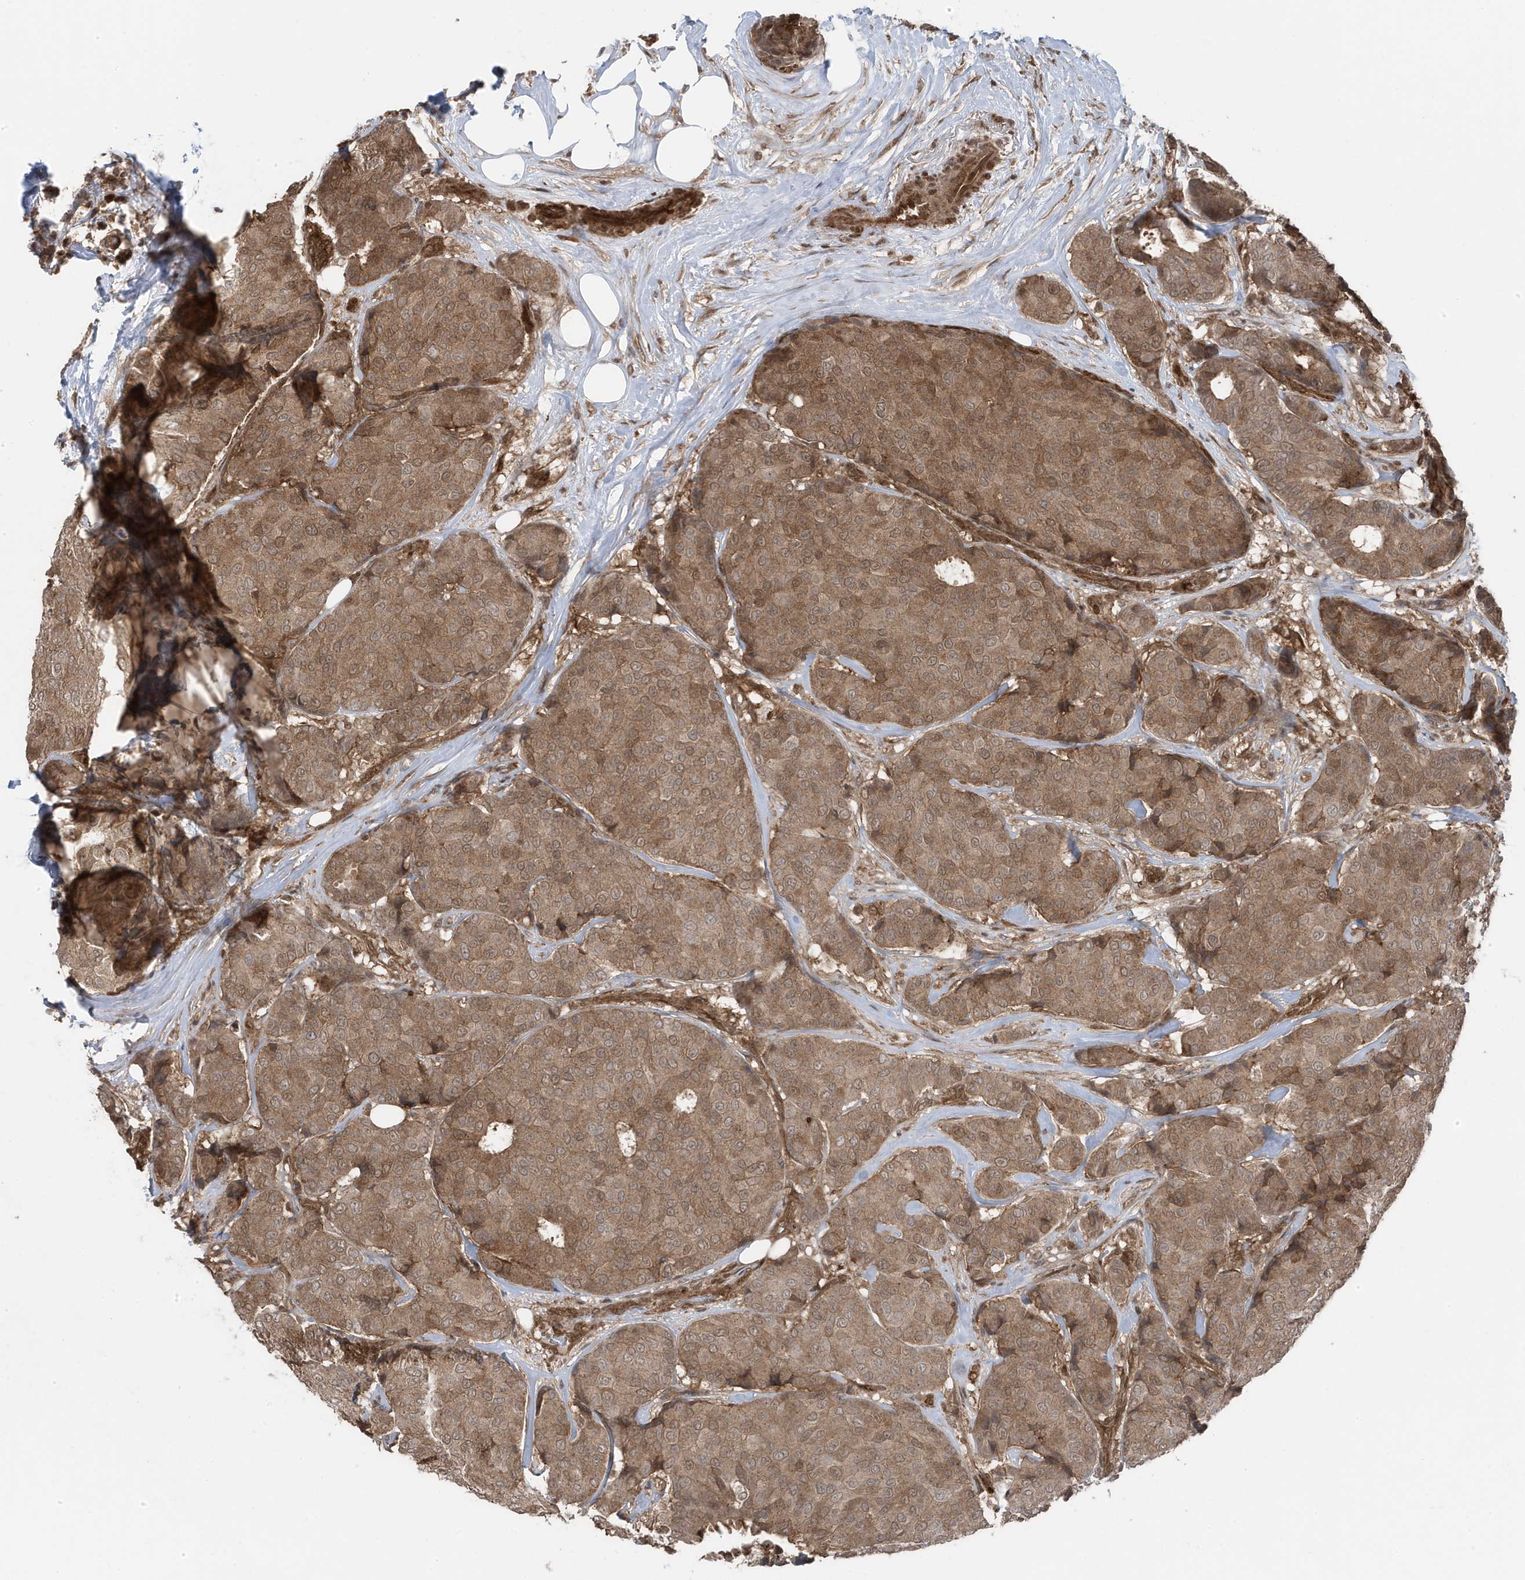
{"staining": {"intensity": "weak", "quantity": ">75%", "location": "cytoplasmic/membranous"}, "tissue": "breast cancer", "cell_type": "Tumor cells", "image_type": "cancer", "snomed": [{"axis": "morphology", "description": "Duct carcinoma"}, {"axis": "topography", "description": "Breast"}], "caption": "Immunohistochemical staining of breast cancer reveals low levels of weak cytoplasmic/membranous protein staining in approximately >75% of tumor cells. The staining is performed using DAB brown chromogen to label protein expression. The nuclei are counter-stained blue using hematoxylin.", "gene": "MAPK1IP1L", "patient": {"sex": "female", "age": 75}}